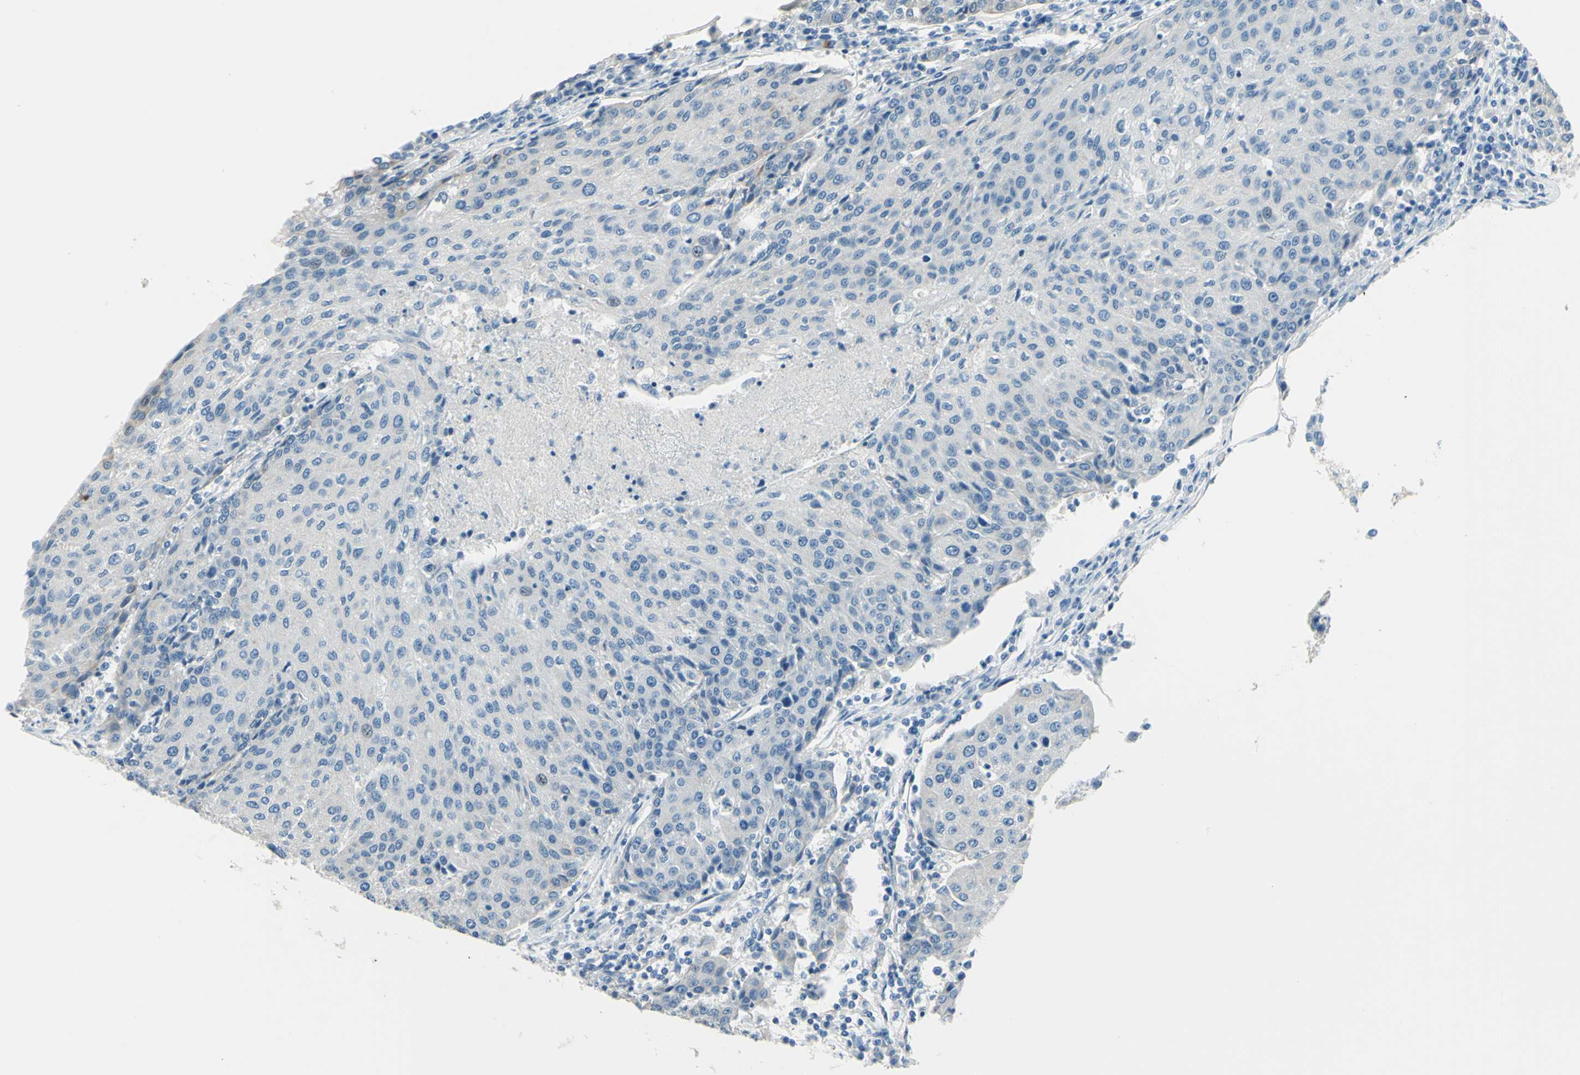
{"staining": {"intensity": "negative", "quantity": "none", "location": "none"}, "tissue": "urothelial cancer", "cell_type": "Tumor cells", "image_type": "cancer", "snomed": [{"axis": "morphology", "description": "Urothelial carcinoma, High grade"}, {"axis": "topography", "description": "Urinary bladder"}], "caption": "An immunohistochemistry (IHC) micrograph of urothelial cancer is shown. There is no staining in tumor cells of urothelial cancer.", "gene": "CDH15", "patient": {"sex": "female", "age": 85}}